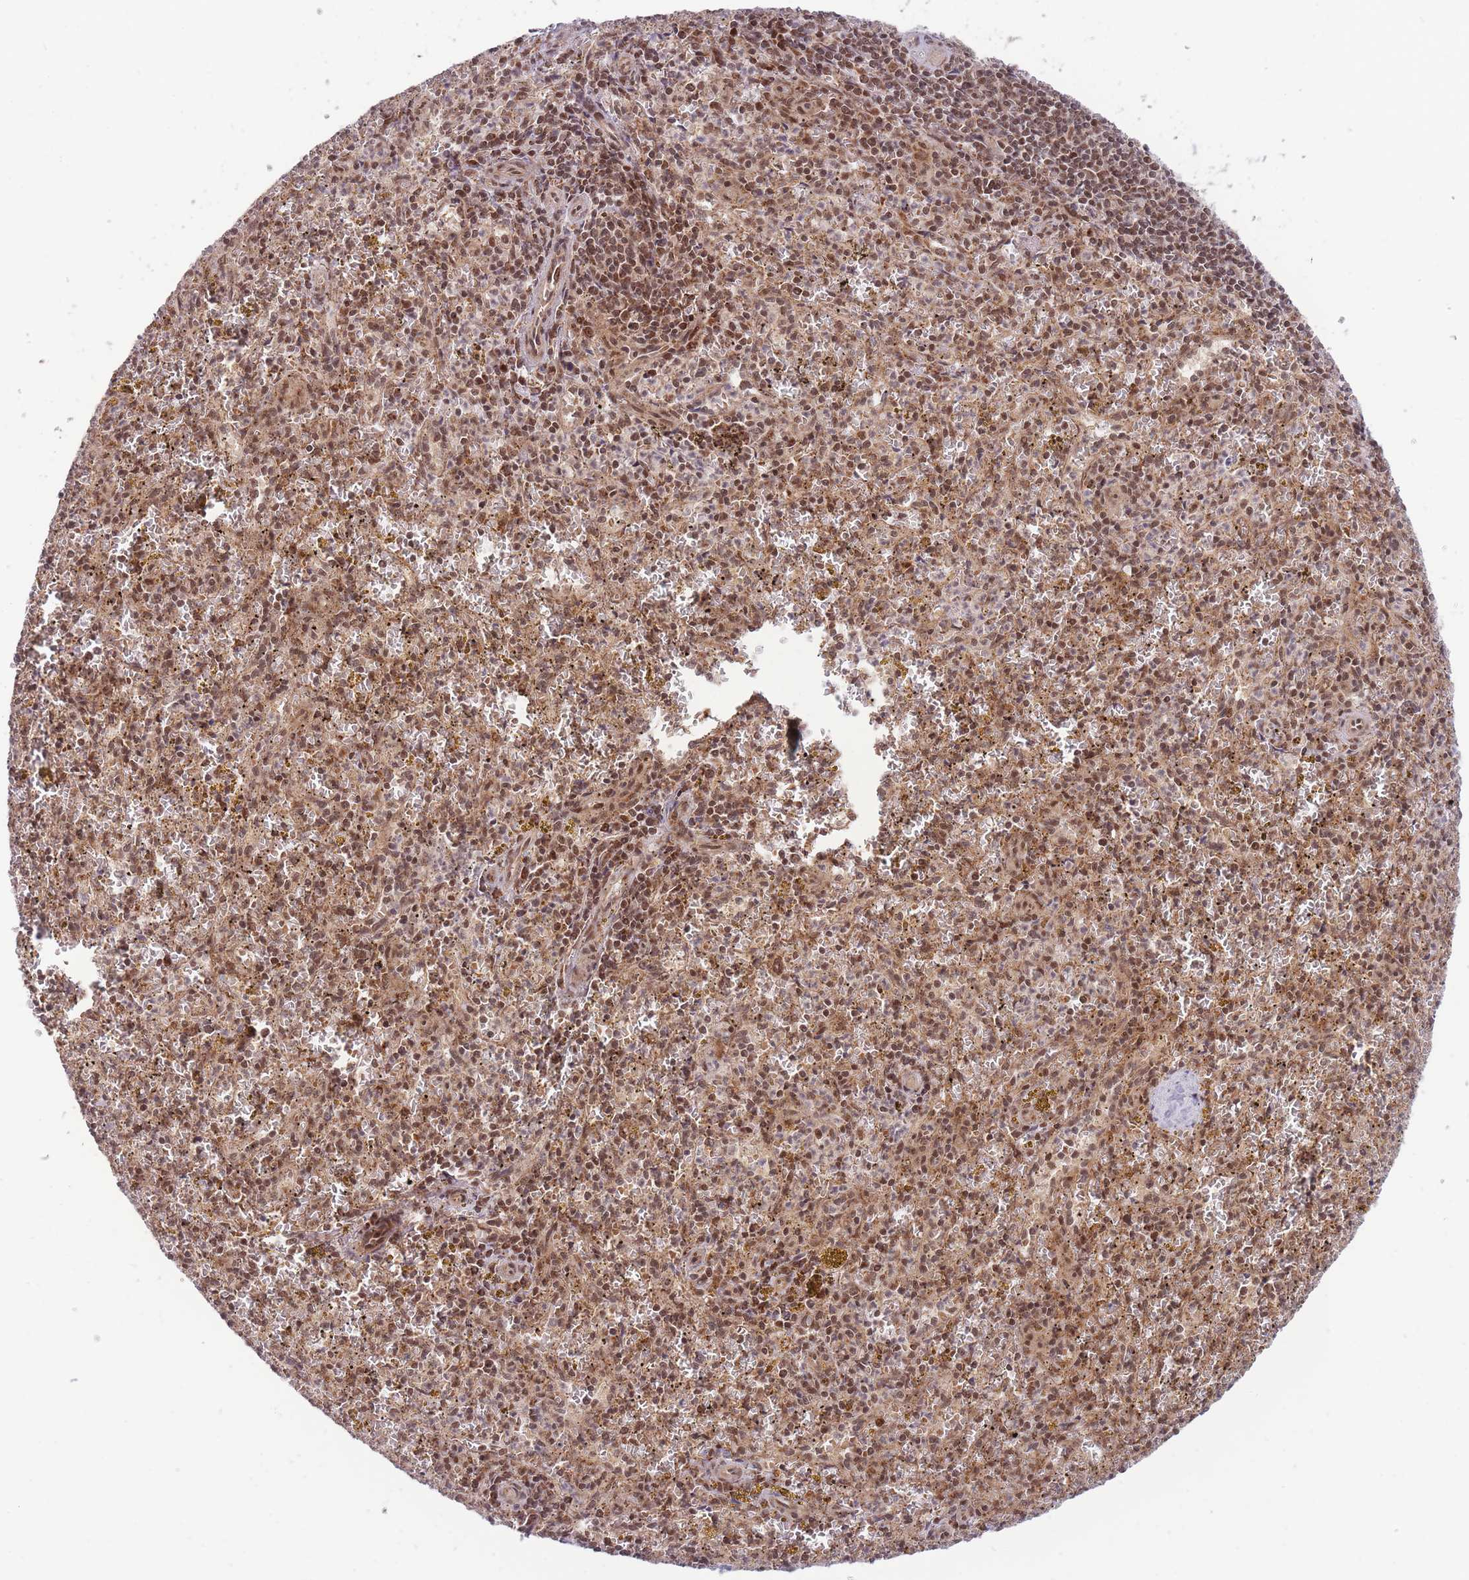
{"staining": {"intensity": "moderate", "quantity": ">75%", "location": "cytoplasmic/membranous,nuclear"}, "tissue": "spleen", "cell_type": "Cells in red pulp", "image_type": "normal", "snomed": [{"axis": "morphology", "description": "Normal tissue, NOS"}, {"axis": "topography", "description": "Spleen"}], "caption": "IHC staining of normal spleen, which shows medium levels of moderate cytoplasmic/membranous,nuclear staining in about >75% of cells in red pulp indicating moderate cytoplasmic/membranous,nuclear protein positivity. The staining was performed using DAB (3,3'-diaminobenzidine) (brown) for protein detection and nuclei were counterstained in hematoxylin (blue).", "gene": "BOD1L1", "patient": {"sex": "male", "age": 57}}